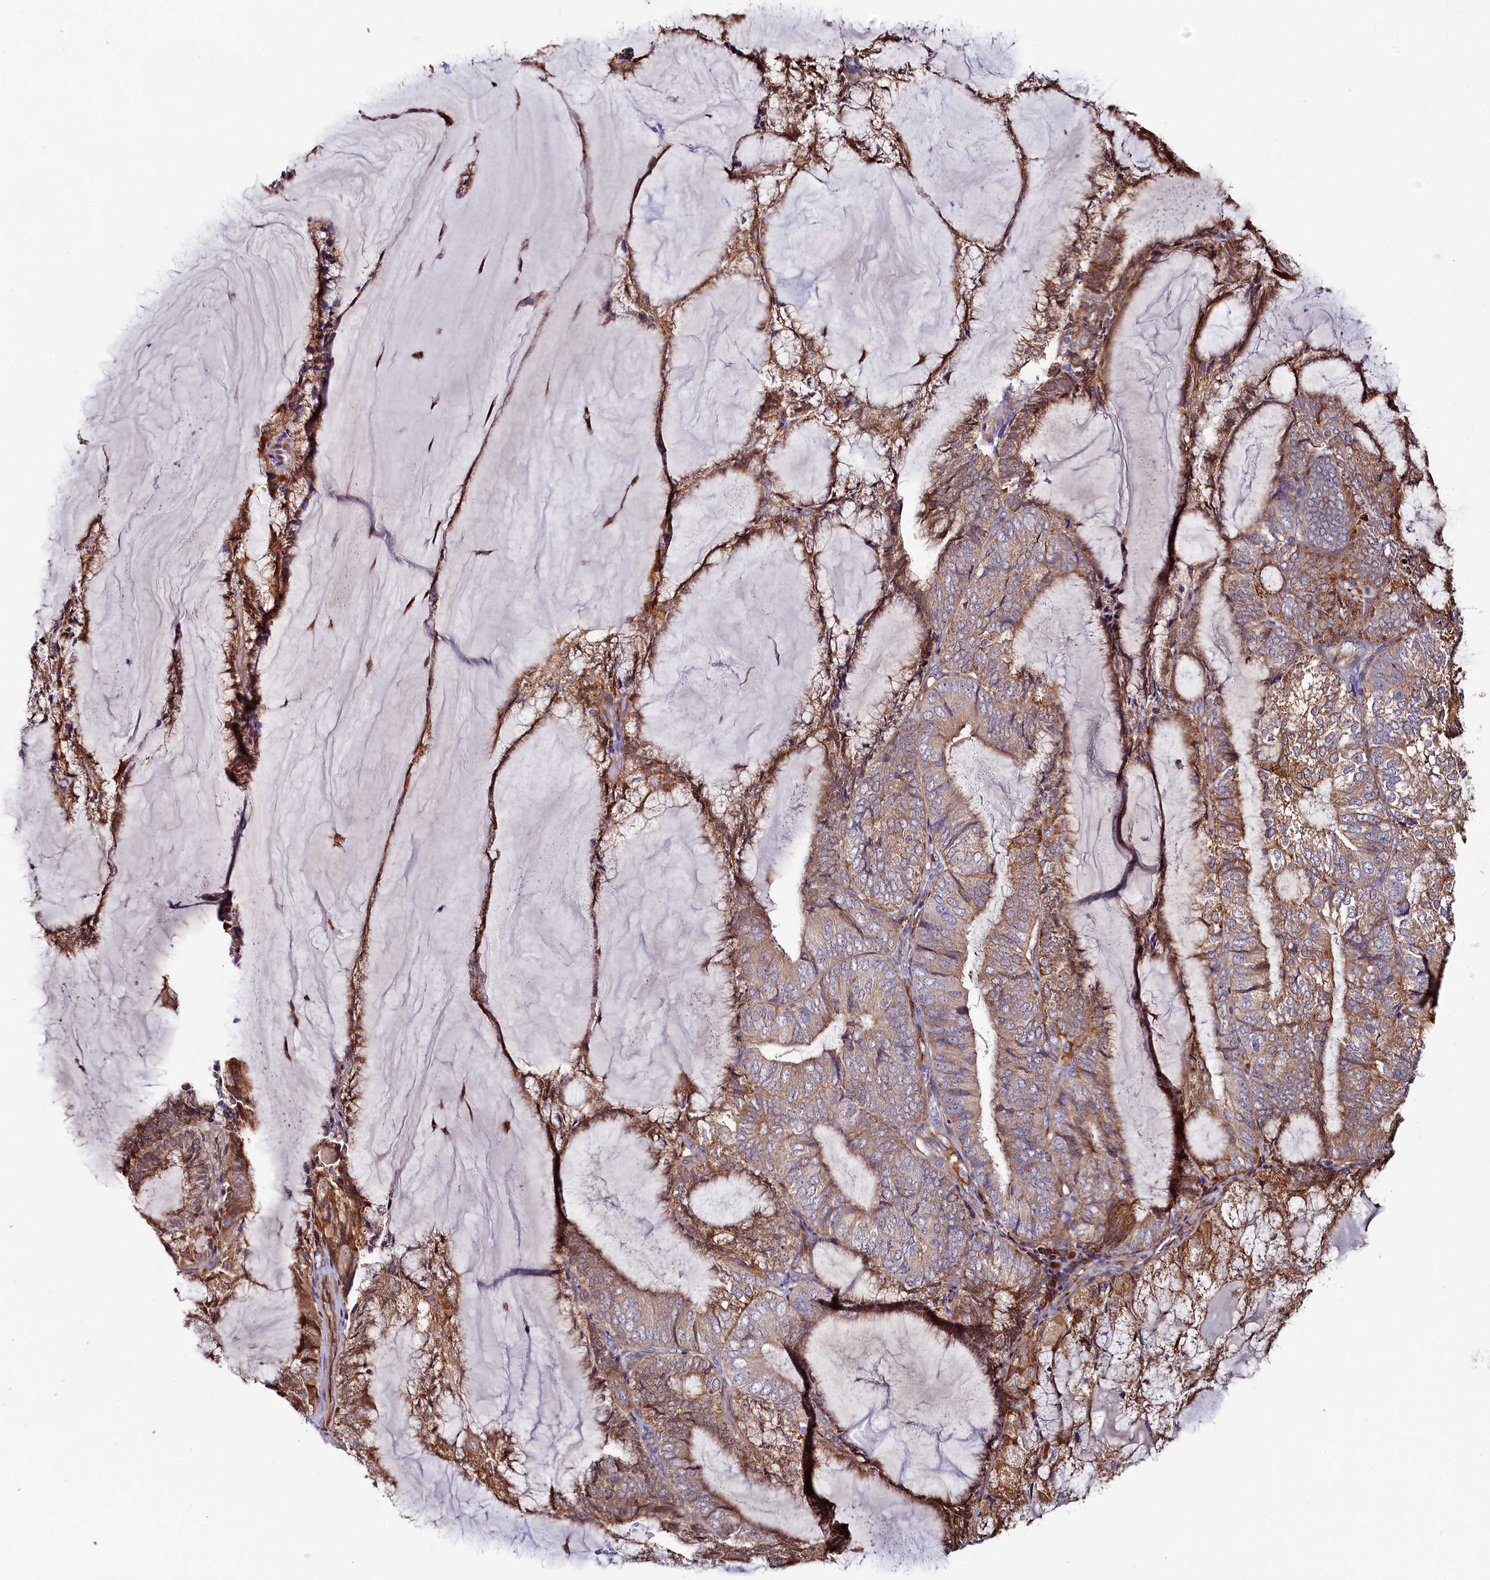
{"staining": {"intensity": "moderate", "quantity": "25%-75%", "location": "cytoplasmic/membranous"}, "tissue": "endometrial cancer", "cell_type": "Tumor cells", "image_type": "cancer", "snomed": [{"axis": "morphology", "description": "Adenocarcinoma, NOS"}, {"axis": "topography", "description": "Endometrium"}], "caption": "Brown immunohistochemical staining in endometrial cancer exhibits moderate cytoplasmic/membranous expression in approximately 25%-75% of tumor cells. The staining was performed using DAB to visualize the protein expression in brown, while the nuclei were stained in blue with hematoxylin (Magnification: 20x).", "gene": "ASTE1", "patient": {"sex": "female", "age": 81}}